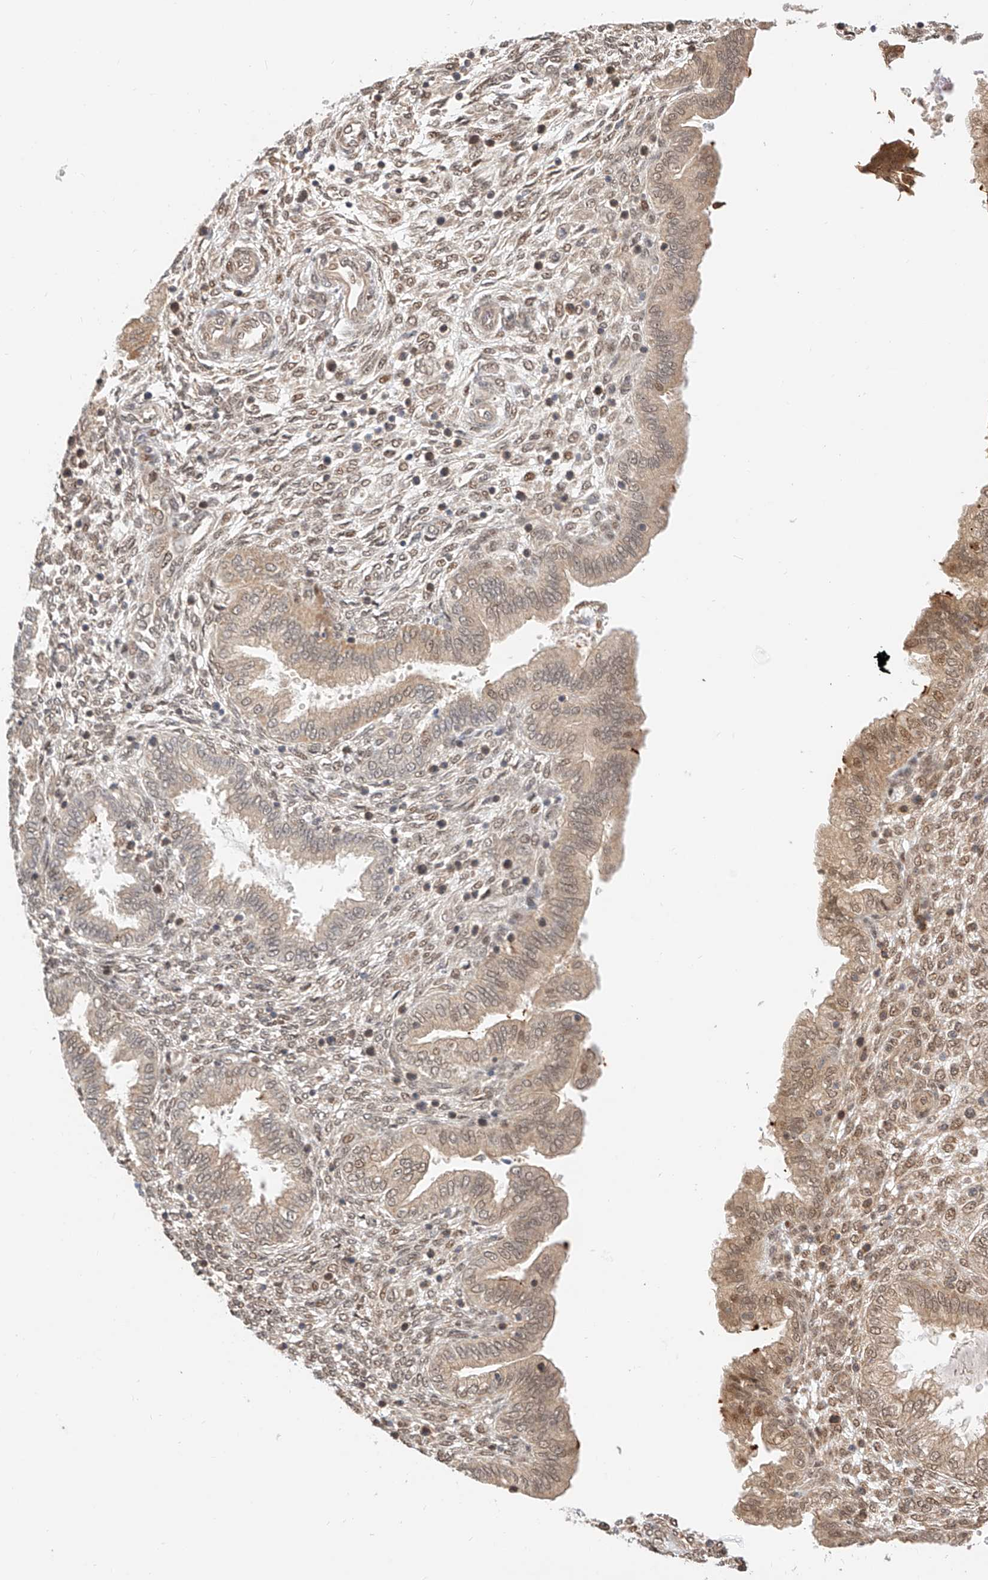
{"staining": {"intensity": "moderate", "quantity": "25%-75%", "location": "cytoplasmic/membranous,nuclear"}, "tissue": "endometrium", "cell_type": "Cells in endometrial stroma", "image_type": "normal", "snomed": [{"axis": "morphology", "description": "Normal tissue, NOS"}, {"axis": "topography", "description": "Endometrium"}], "caption": "Cells in endometrial stroma show medium levels of moderate cytoplasmic/membranous,nuclear expression in approximately 25%-75% of cells in normal endometrium. The protein of interest is shown in brown color, while the nuclei are stained blue.", "gene": "EIF4H", "patient": {"sex": "female", "age": 33}}